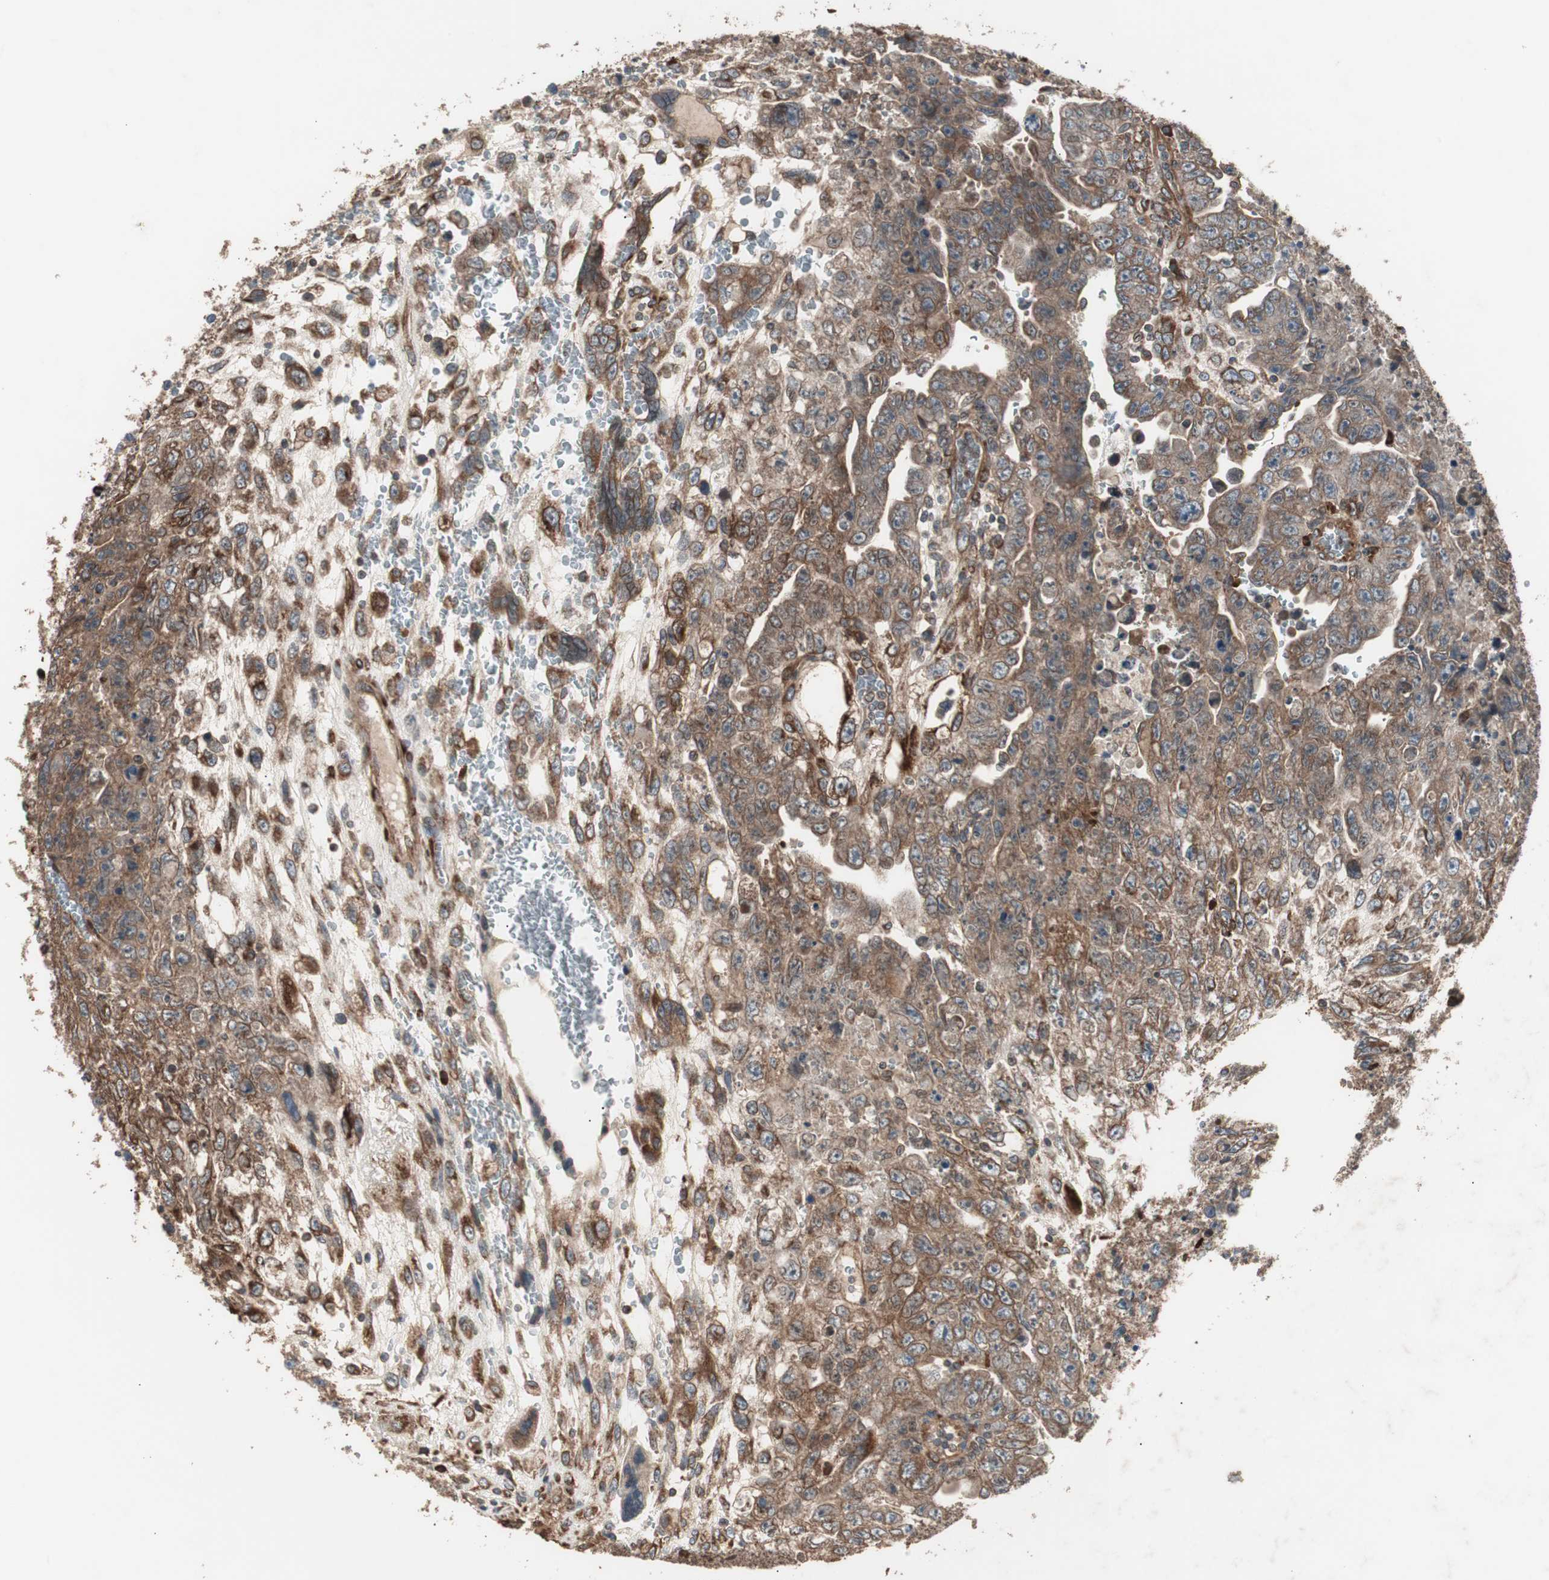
{"staining": {"intensity": "moderate", "quantity": ">75%", "location": "cytoplasmic/membranous"}, "tissue": "testis cancer", "cell_type": "Tumor cells", "image_type": "cancer", "snomed": [{"axis": "morphology", "description": "Carcinoma, Embryonal, NOS"}, {"axis": "topography", "description": "Testis"}], "caption": "Brown immunohistochemical staining in testis cancer displays moderate cytoplasmic/membranous positivity in about >75% of tumor cells. (DAB (3,3'-diaminobenzidine) = brown stain, brightfield microscopy at high magnification).", "gene": "LZTS1", "patient": {"sex": "male", "age": 28}}